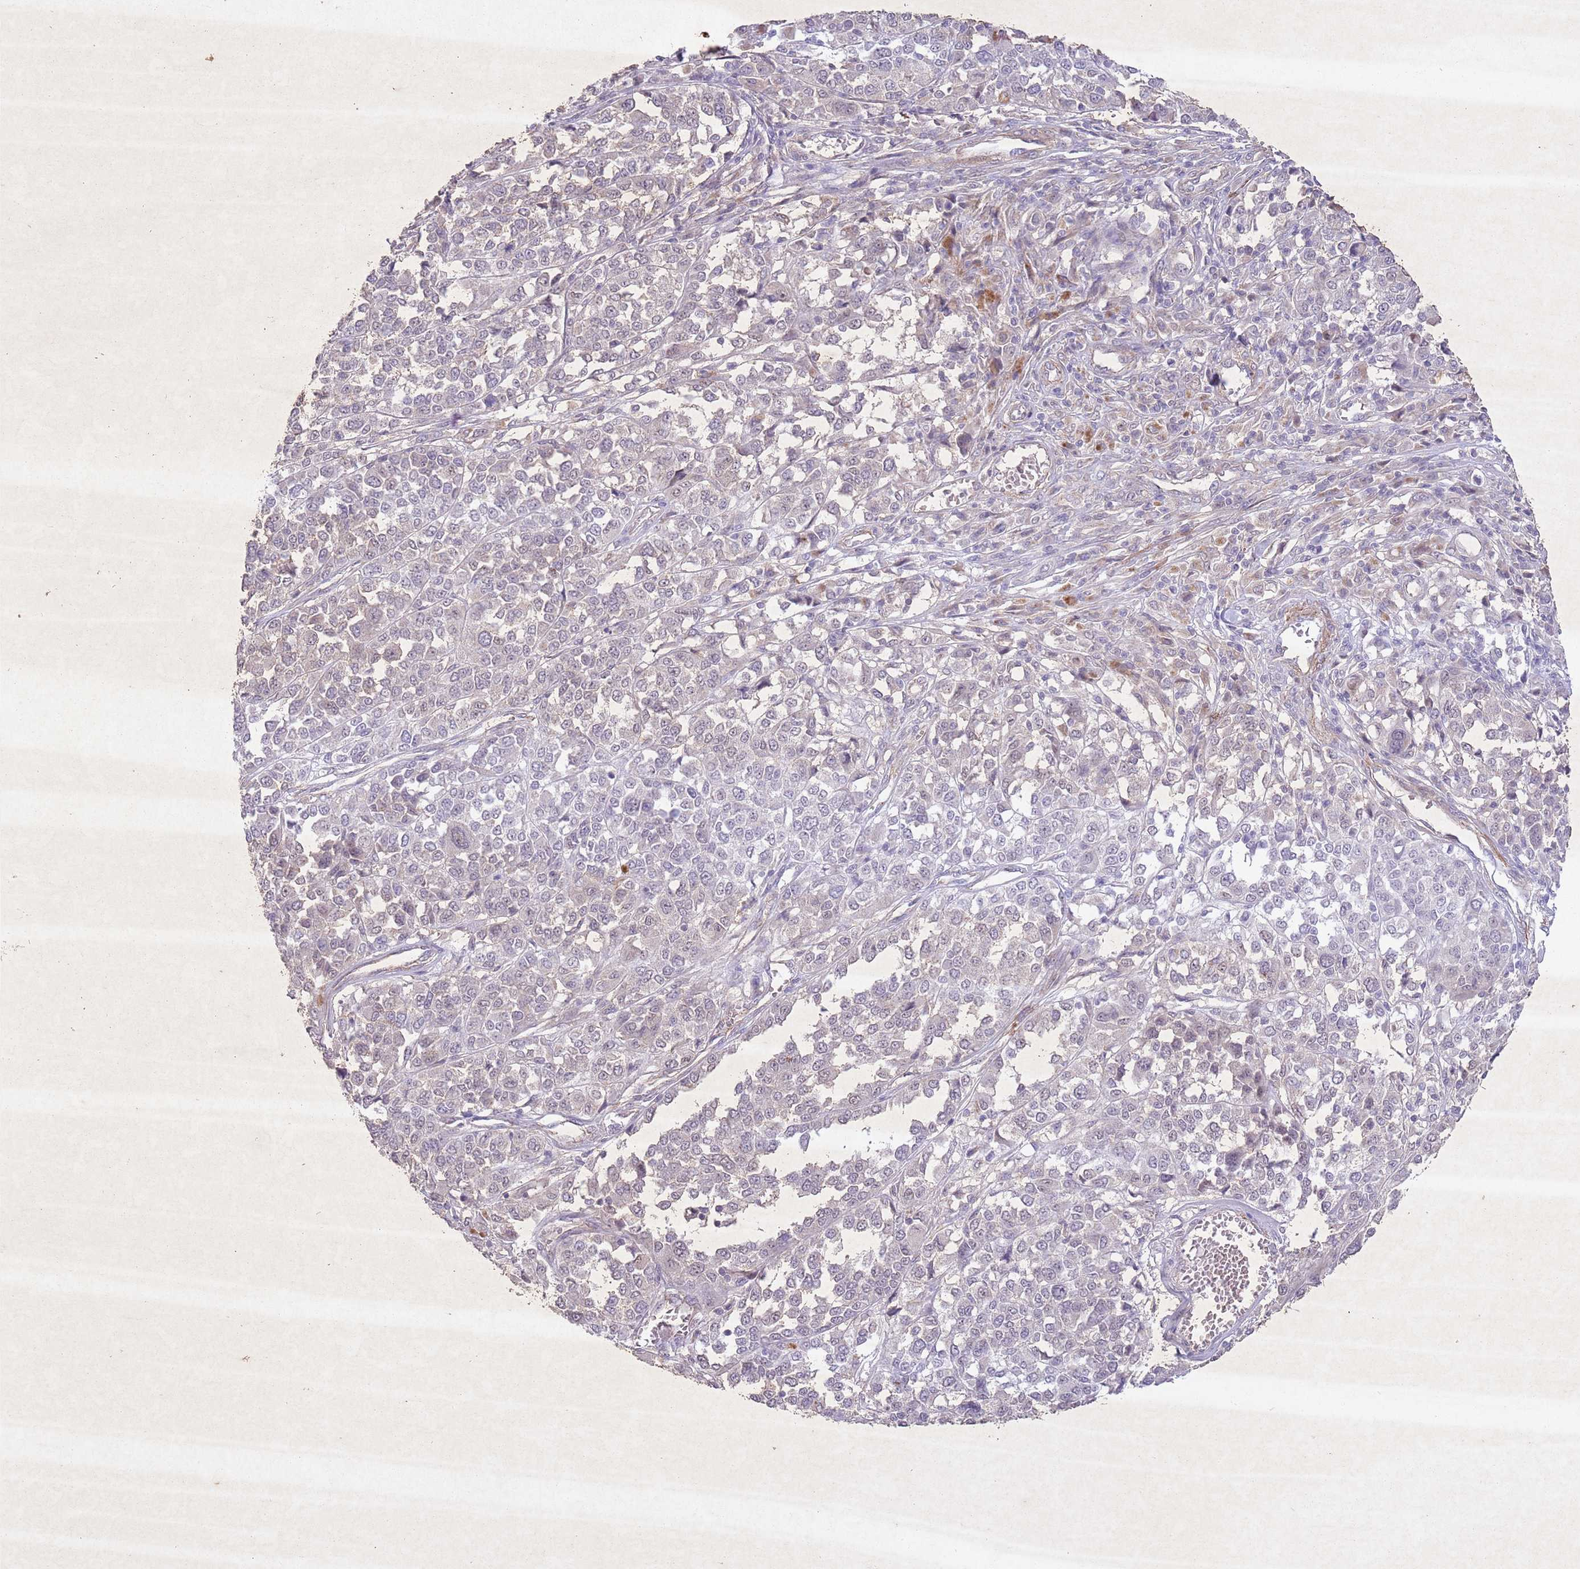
{"staining": {"intensity": "negative", "quantity": "none", "location": "none"}, "tissue": "melanoma", "cell_type": "Tumor cells", "image_type": "cancer", "snomed": [{"axis": "morphology", "description": "Malignant melanoma, Metastatic site"}, {"axis": "topography", "description": "Lymph node"}], "caption": "Tumor cells show no significant protein staining in malignant melanoma (metastatic site). The staining was performed using DAB (3,3'-diaminobenzidine) to visualize the protein expression in brown, while the nuclei were stained in blue with hematoxylin (Magnification: 20x).", "gene": "CCNI", "patient": {"sex": "male", "age": 44}}